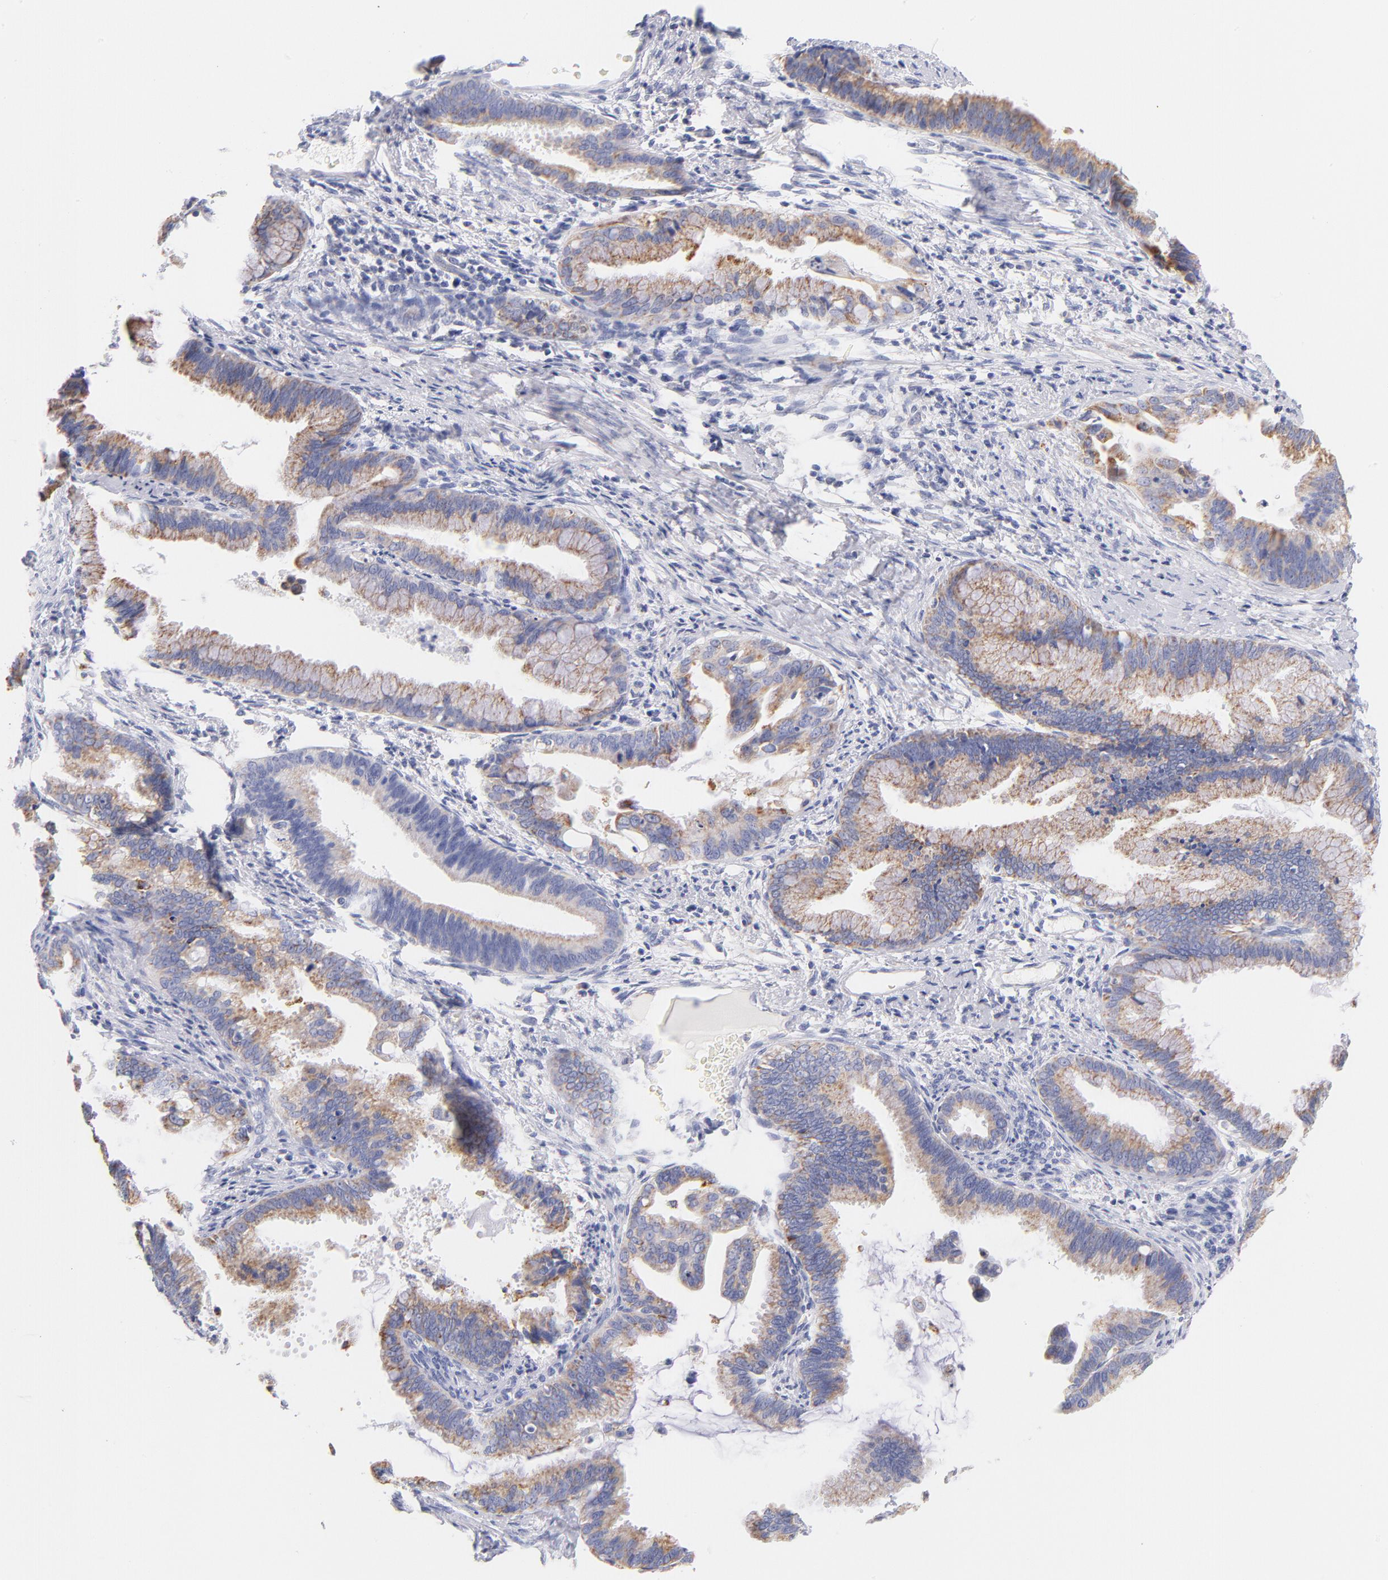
{"staining": {"intensity": "moderate", "quantity": ">75%", "location": "cytoplasmic/membranous"}, "tissue": "cervical cancer", "cell_type": "Tumor cells", "image_type": "cancer", "snomed": [{"axis": "morphology", "description": "Adenocarcinoma, NOS"}, {"axis": "topography", "description": "Cervix"}], "caption": "This micrograph displays adenocarcinoma (cervical) stained with immunohistochemistry to label a protein in brown. The cytoplasmic/membranous of tumor cells show moderate positivity for the protein. Nuclei are counter-stained blue.", "gene": "AIFM1", "patient": {"sex": "female", "age": 47}}